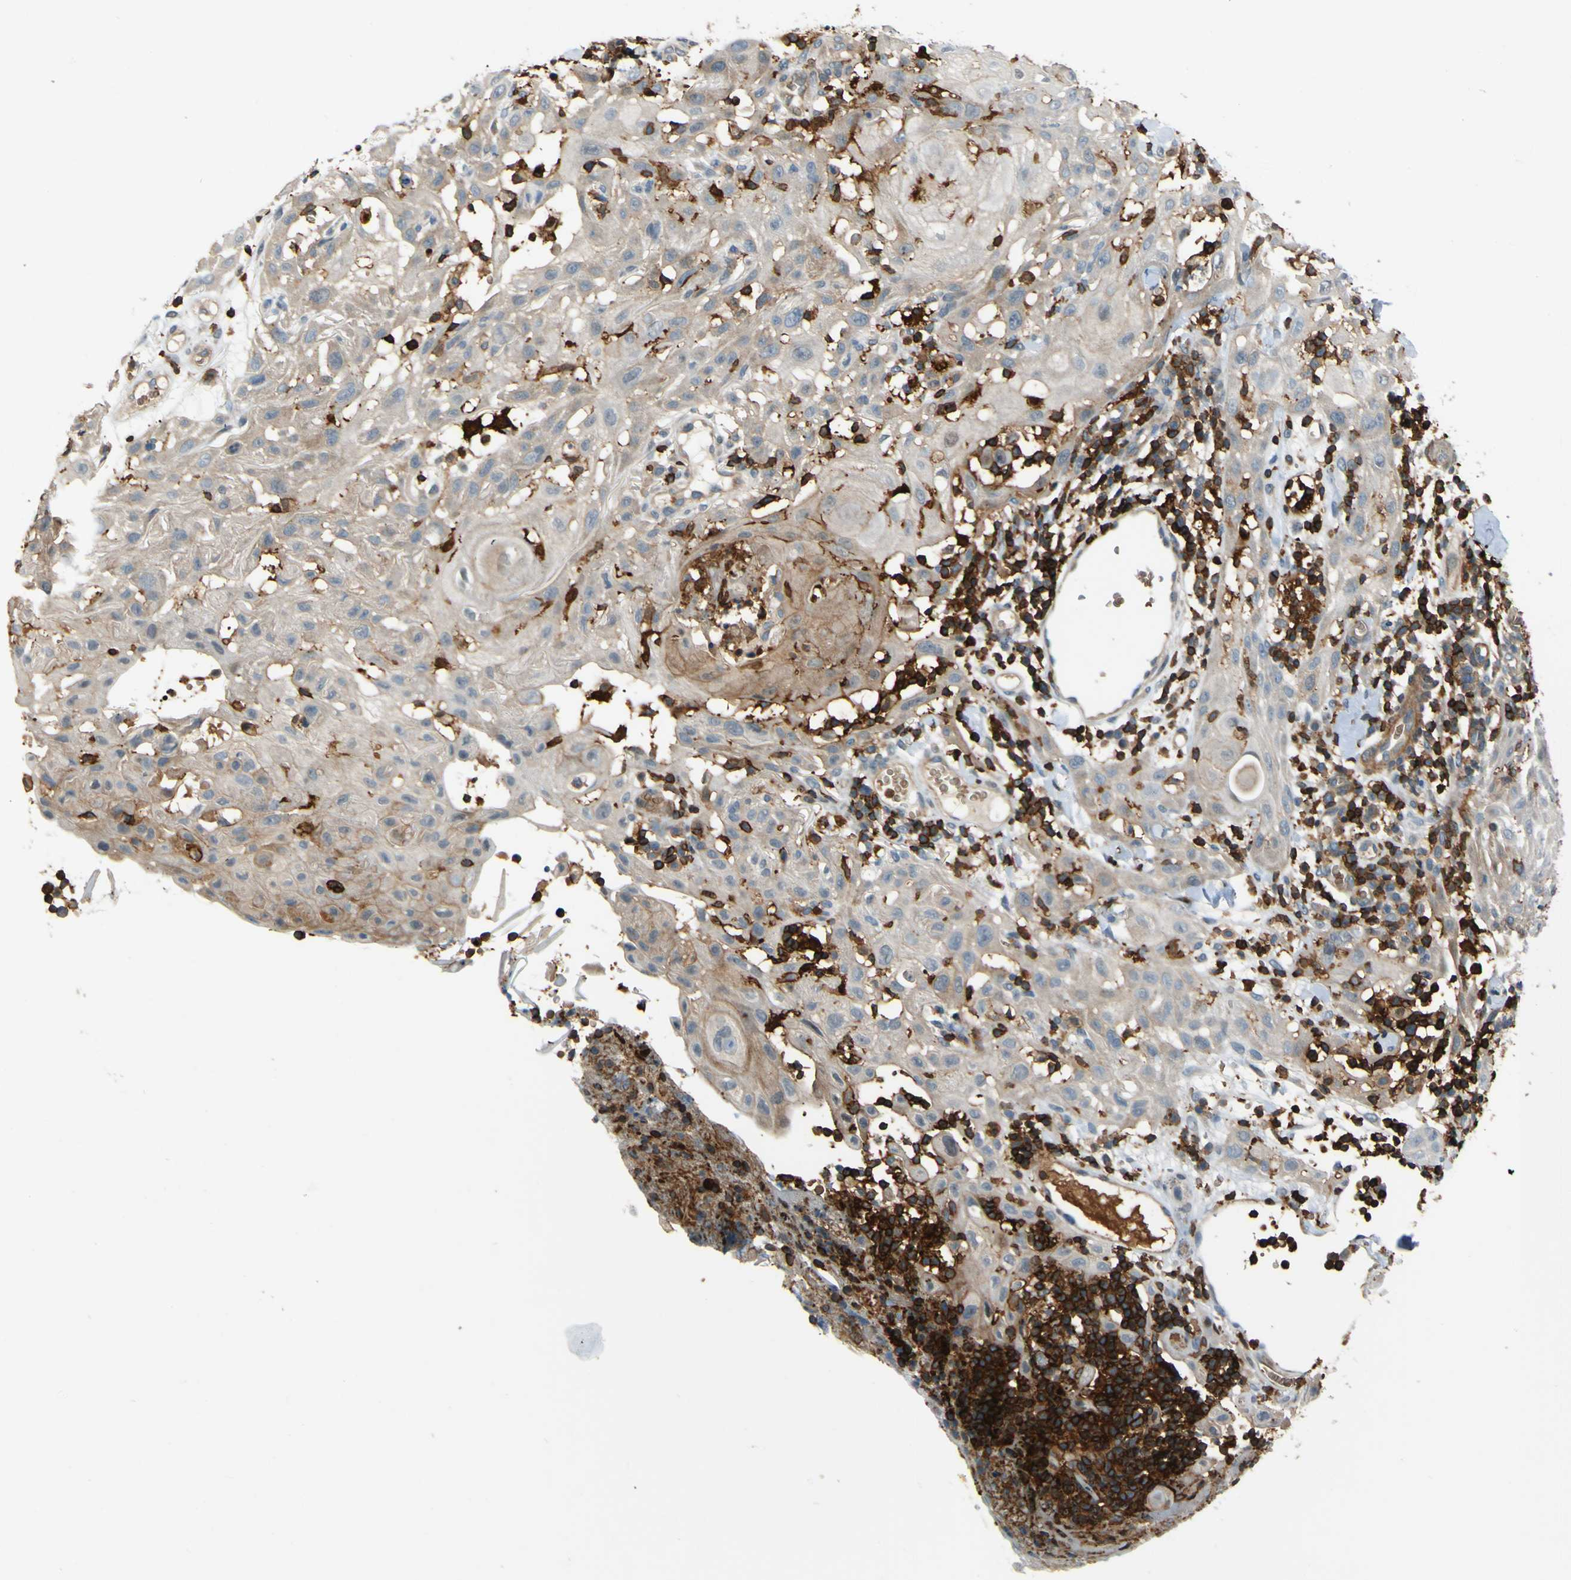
{"staining": {"intensity": "weak", "quantity": "<25%", "location": "cytoplasmic/membranous"}, "tissue": "skin cancer", "cell_type": "Tumor cells", "image_type": "cancer", "snomed": [{"axis": "morphology", "description": "Squamous cell carcinoma, NOS"}, {"axis": "topography", "description": "Skin"}], "caption": "Skin squamous cell carcinoma was stained to show a protein in brown. There is no significant staining in tumor cells.", "gene": "PCDHB5", "patient": {"sex": "male", "age": 24}}